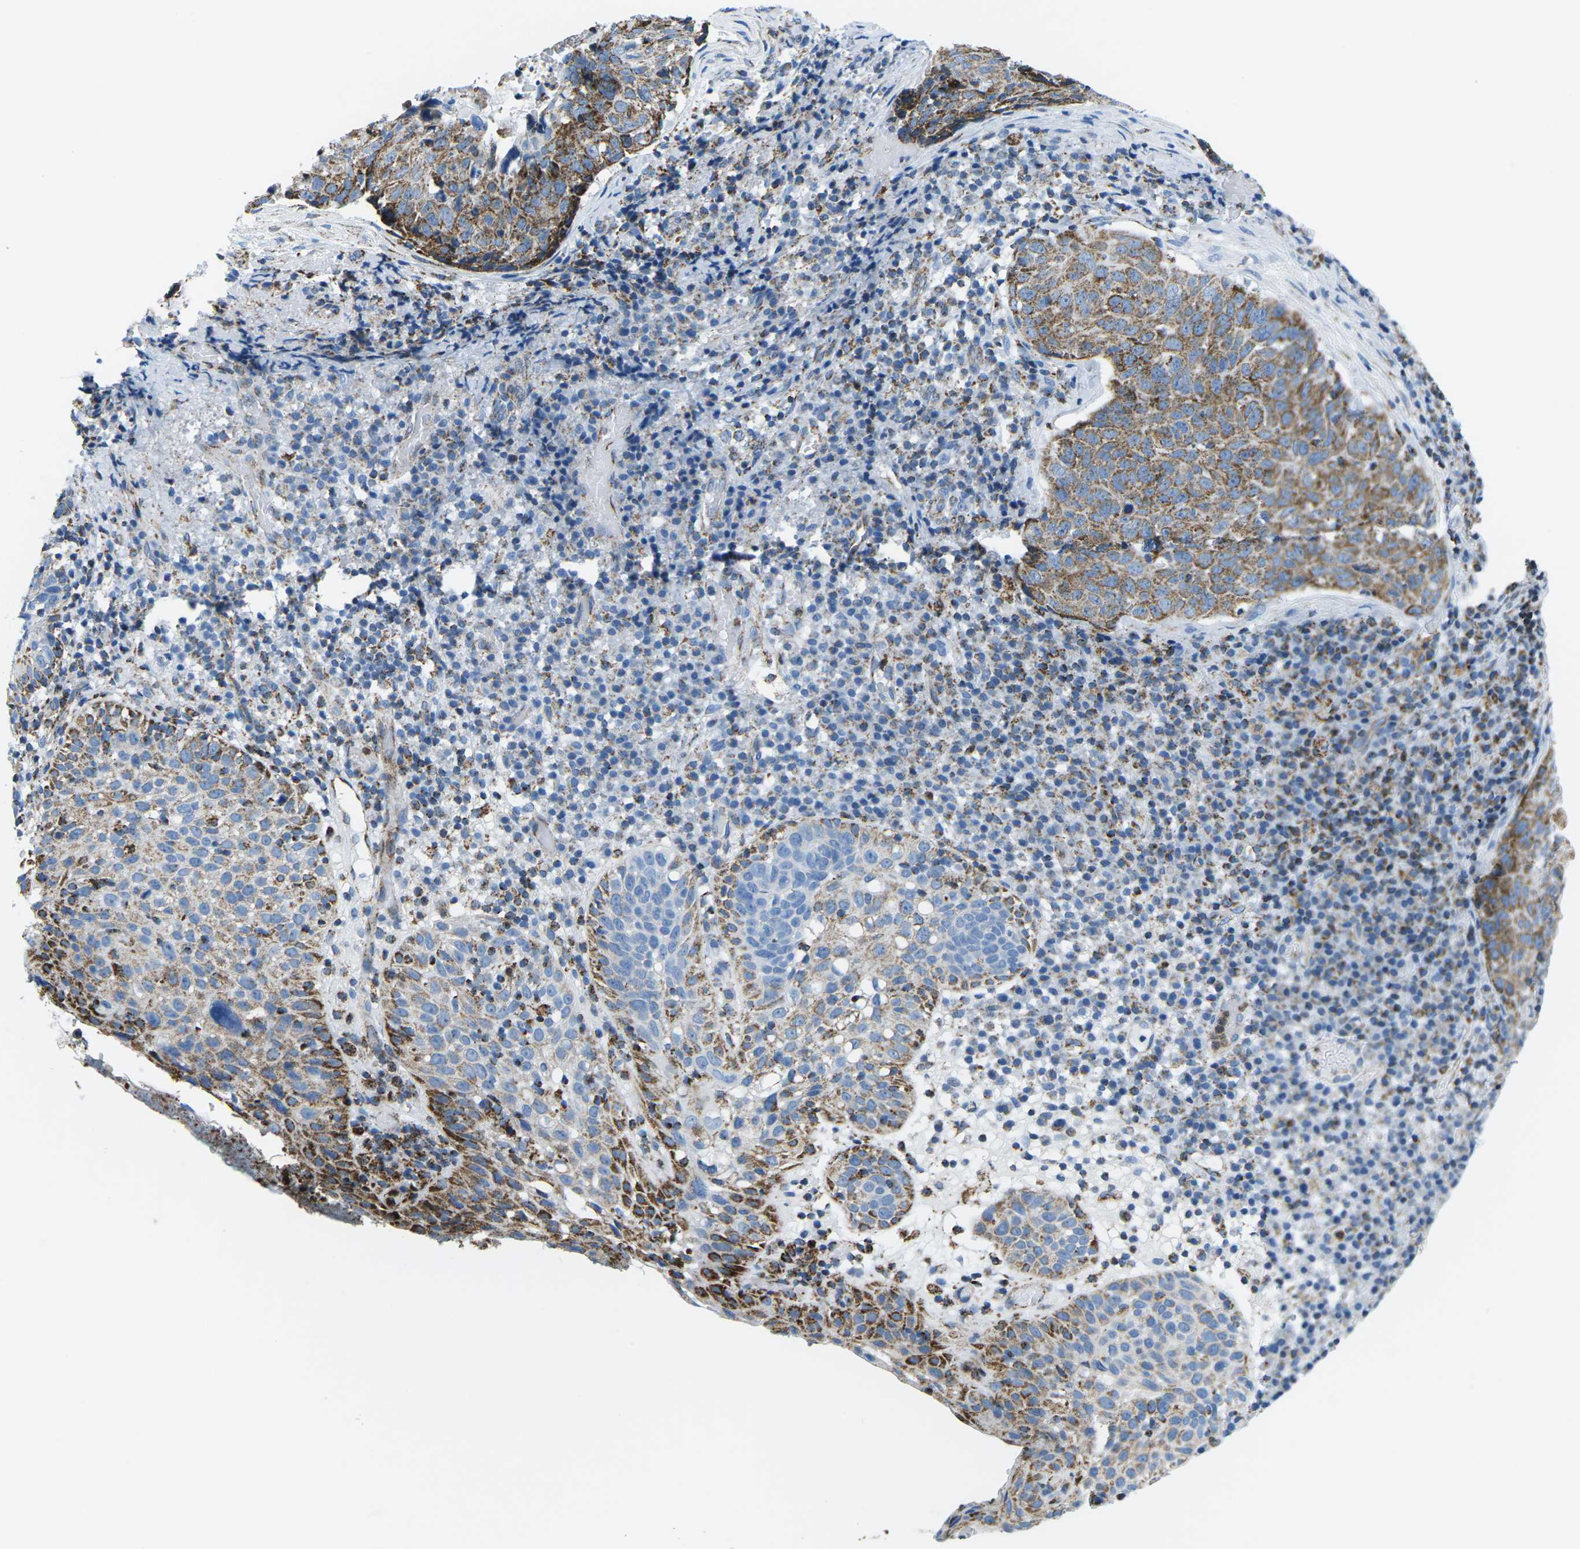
{"staining": {"intensity": "strong", "quantity": ">75%", "location": "cytoplasmic/membranous"}, "tissue": "skin cancer", "cell_type": "Tumor cells", "image_type": "cancer", "snomed": [{"axis": "morphology", "description": "Squamous cell carcinoma in situ, NOS"}, {"axis": "morphology", "description": "Squamous cell carcinoma, NOS"}, {"axis": "topography", "description": "Skin"}], "caption": "An immunohistochemistry (IHC) micrograph of tumor tissue is shown. Protein staining in brown shows strong cytoplasmic/membranous positivity in squamous cell carcinoma in situ (skin) within tumor cells.", "gene": "COX6C", "patient": {"sex": "male", "age": 93}}